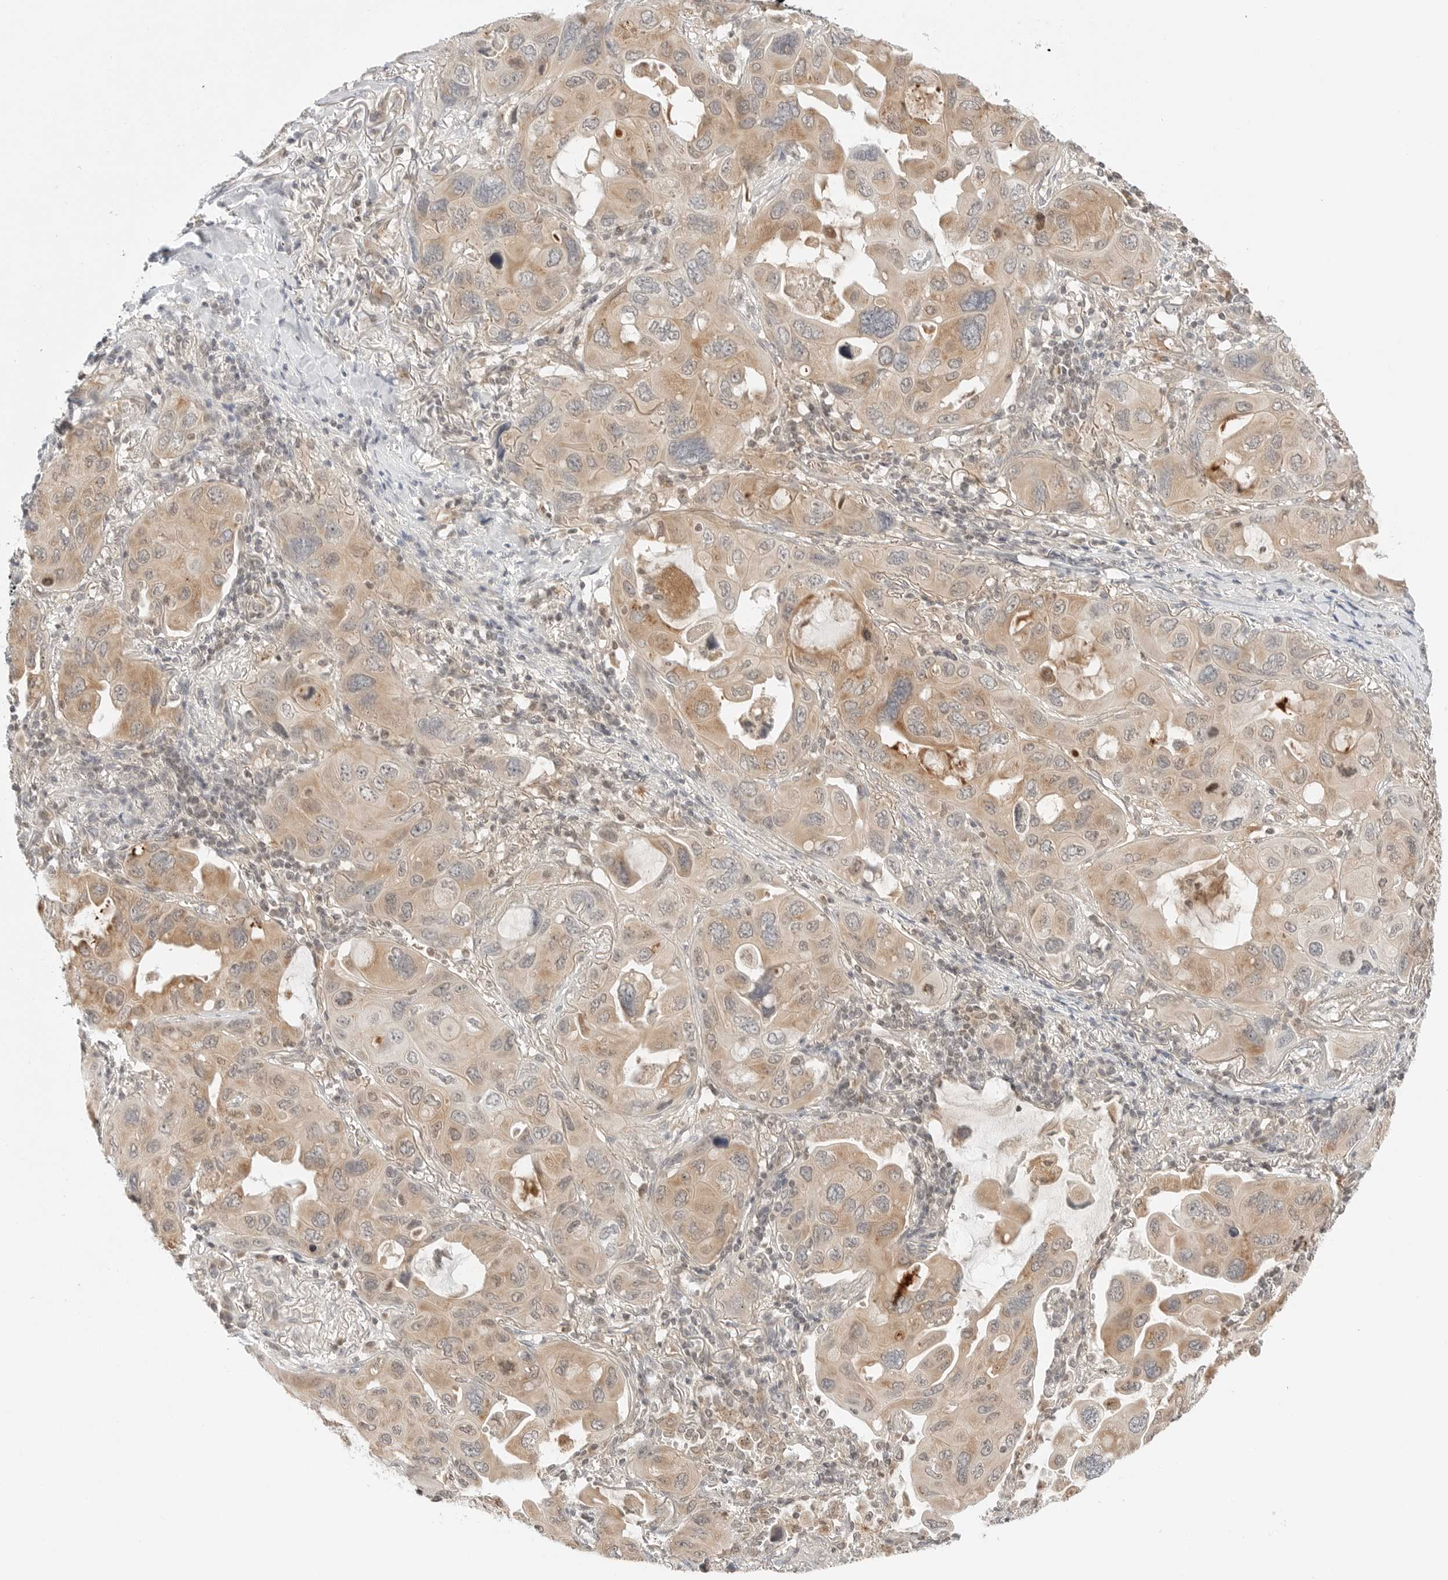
{"staining": {"intensity": "moderate", "quantity": ">75%", "location": "cytoplasmic/membranous"}, "tissue": "lung cancer", "cell_type": "Tumor cells", "image_type": "cancer", "snomed": [{"axis": "morphology", "description": "Squamous cell carcinoma, NOS"}, {"axis": "topography", "description": "Lung"}], "caption": "Immunohistochemistry (IHC) histopathology image of human squamous cell carcinoma (lung) stained for a protein (brown), which exhibits medium levels of moderate cytoplasmic/membranous positivity in approximately >75% of tumor cells.", "gene": "IQCC", "patient": {"sex": "female", "age": 73}}